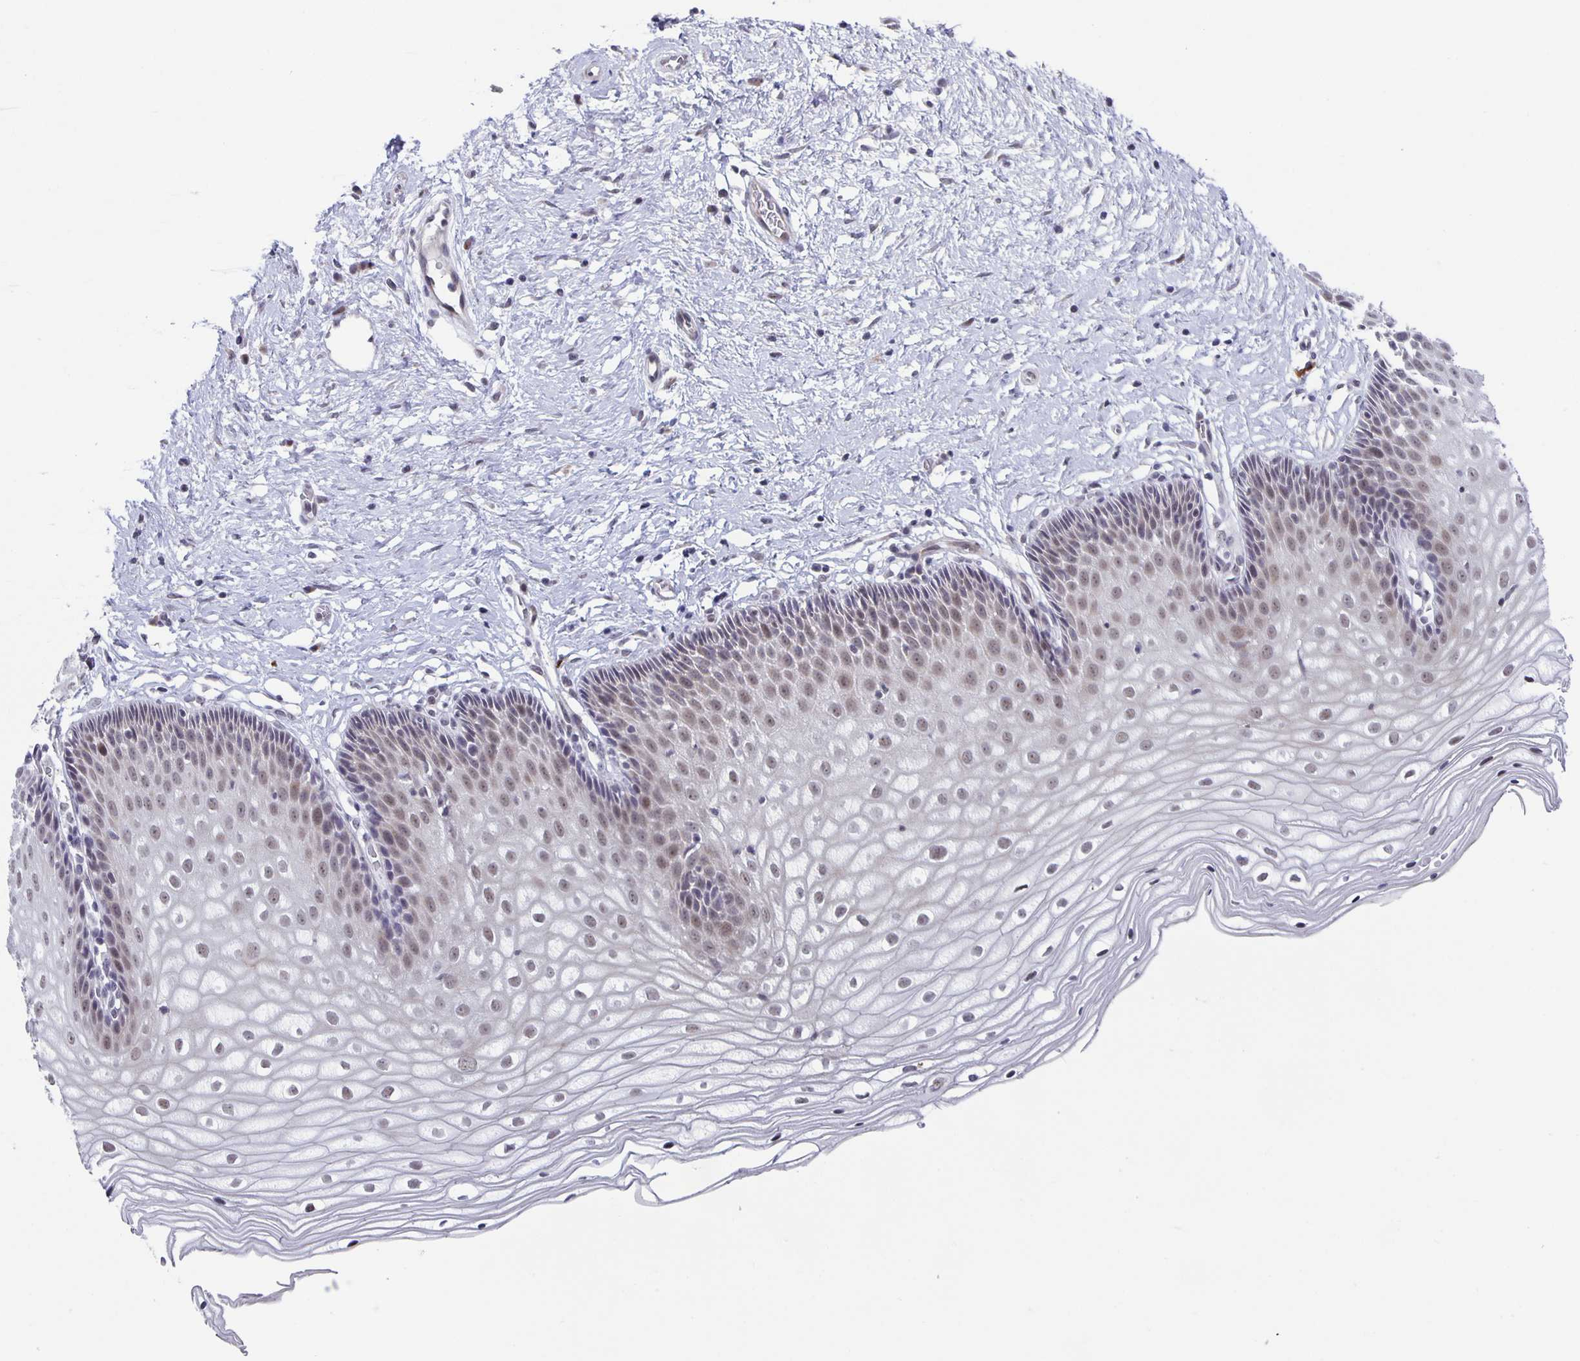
{"staining": {"intensity": "moderate", "quantity": "25%-75%", "location": "cytoplasmic/membranous,nuclear"}, "tissue": "cervix", "cell_type": "Glandular cells", "image_type": "normal", "snomed": [{"axis": "morphology", "description": "Normal tissue, NOS"}, {"axis": "topography", "description": "Cervix"}], "caption": "Immunohistochemical staining of unremarkable human cervix demonstrates 25%-75% levels of moderate cytoplasmic/membranous,nuclear protein positivity in about 25%-75% of glandular cells. The staining was performed using DAB, with brown indicating positive protein expression. Nuclei are stained blue with hematoxylin.", "gene": "PHRF1", "patient": {"sex": "female", "age": 36}}